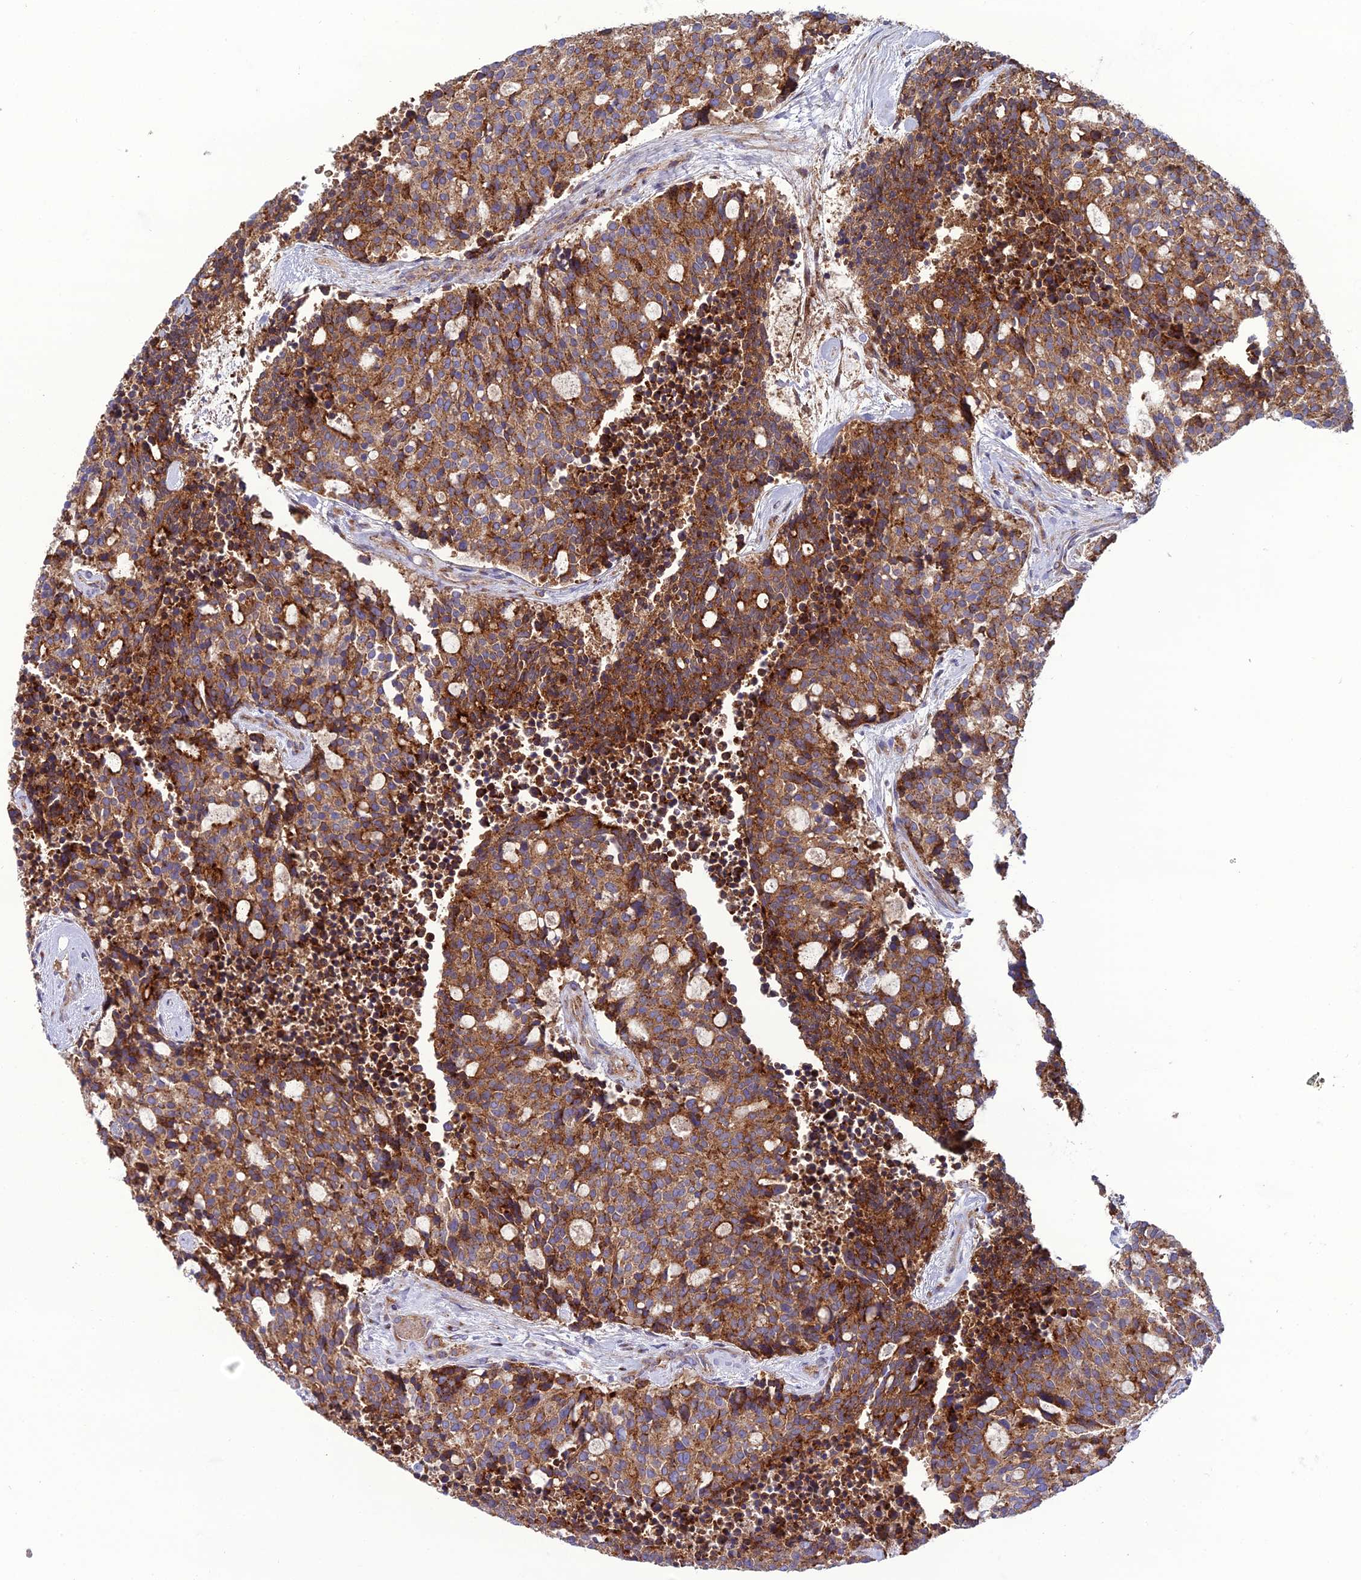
{"staining": {"intensity": "moderate", "quantity": ">75%", "location": "cytoplasmic/membranous"}, "tissue": "carcinoid", "cell_type": "Tumor cells", "image_type": "cancer", "snomed": [{"axis": "morphology", "description": "Carcinoid, malignant, NOS"}, {"axis": "topography", "description": "Pancreas"}], "caption": "Carcinoid (malignant) was stained to show a protein in brown. There is medium levels of moderate cytoplasmic/membranous positivity in approximately >75% of tumor cells. (DAB IHC, brown staining for protein, blue staining for nuclei).", "gene": "LNPEP", "patient": {"sex": "female", "age": 54}}